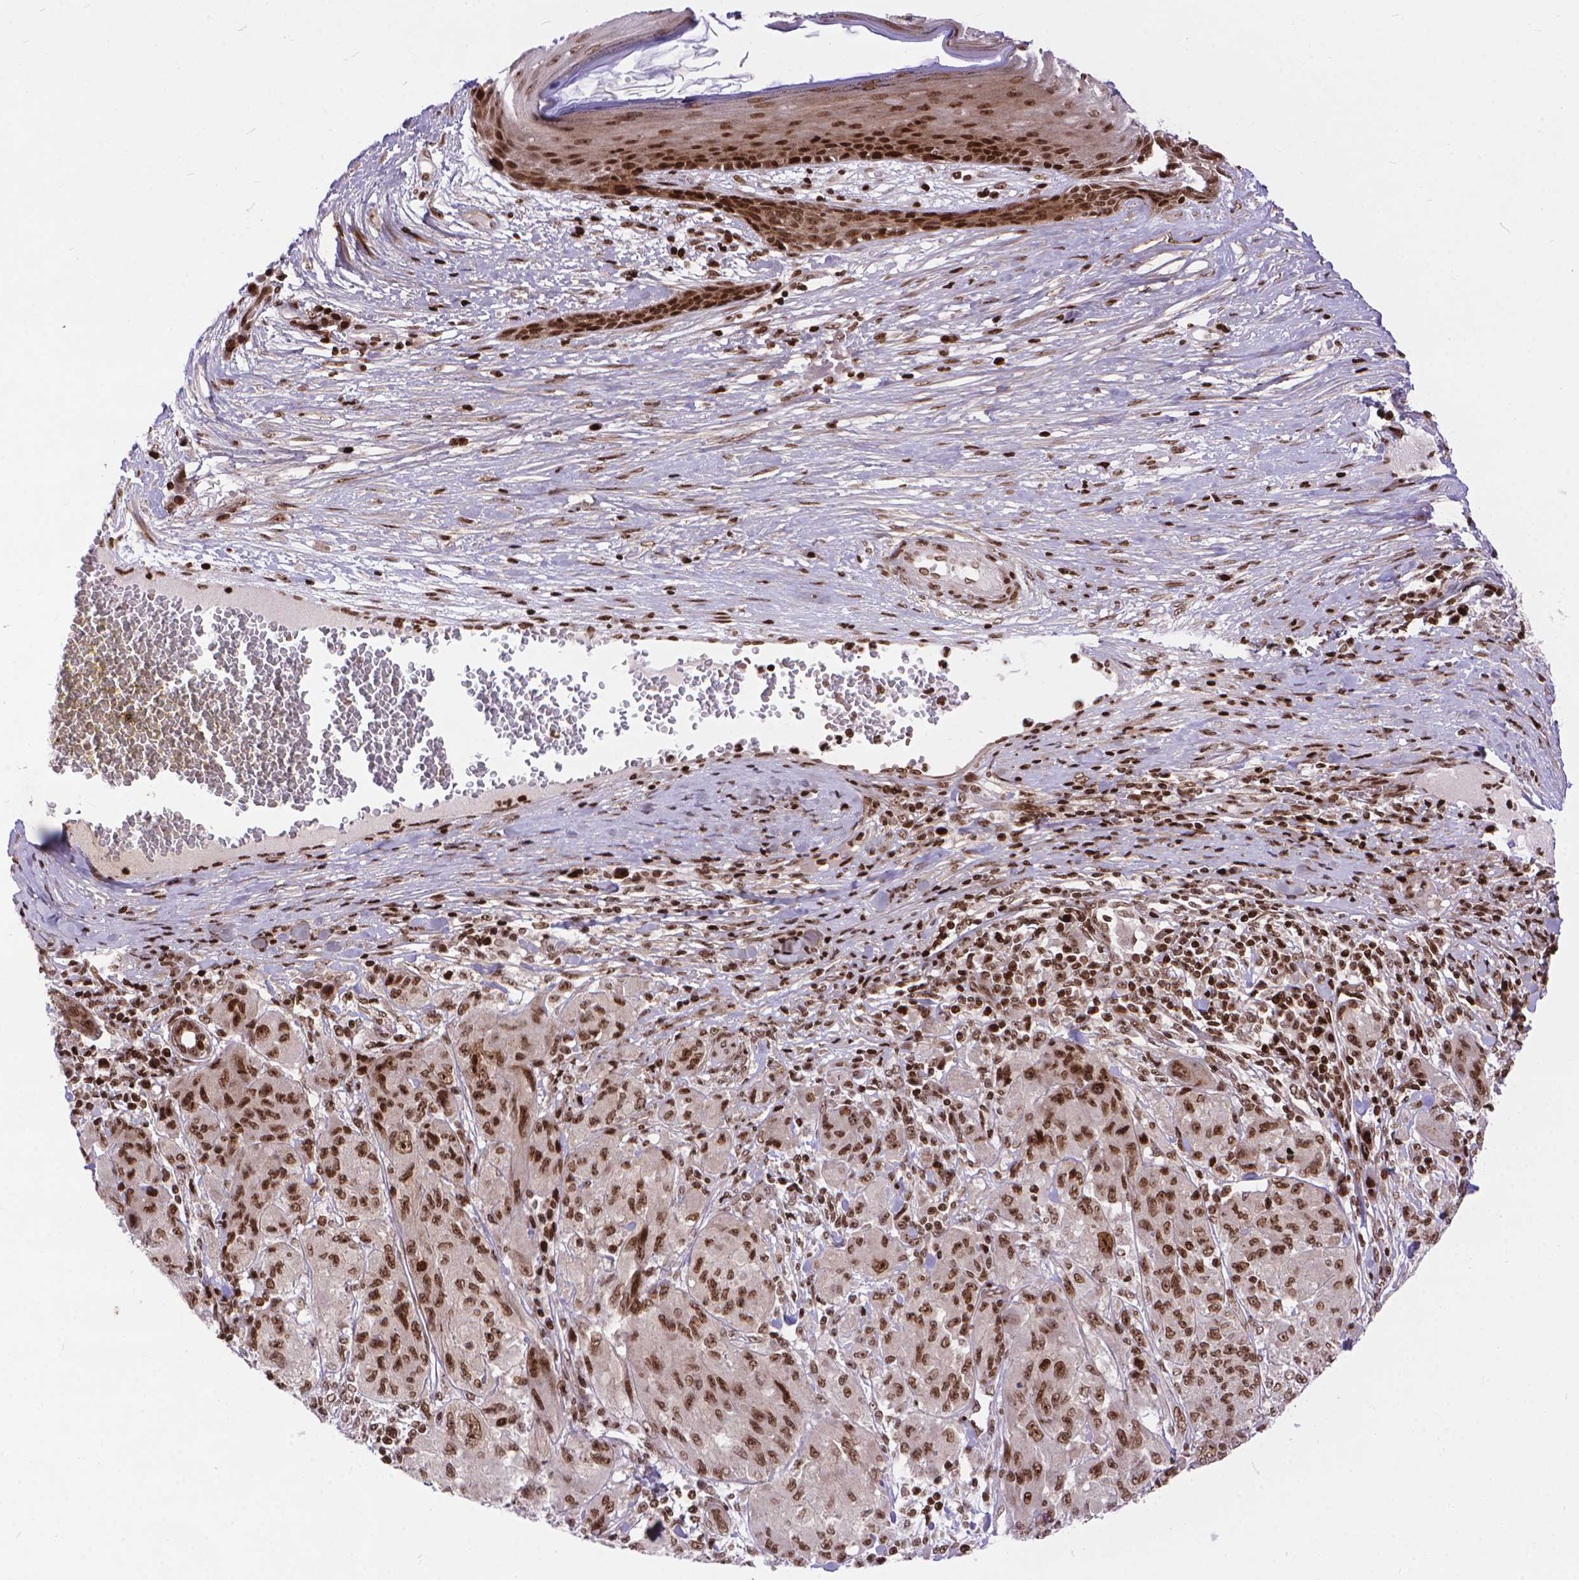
{"staining": {"intensity": "moderate", "quantity": ">75%", "location": "nuclear"}, "tissue": "melanoma", "cell_type": "Tumor cells", "image_type": "cancer", "snomed": [{"axis": "morphology", "description": "Malignant melanoma, NOS"}, {"axis": "topography", "description": "Skin"}], "caption": "Moderate nuclear expression is identified in about >75% of tumor cells in melanoma.", "gene": "AMER1", "patient": {"sex": "female", "age": 91}}